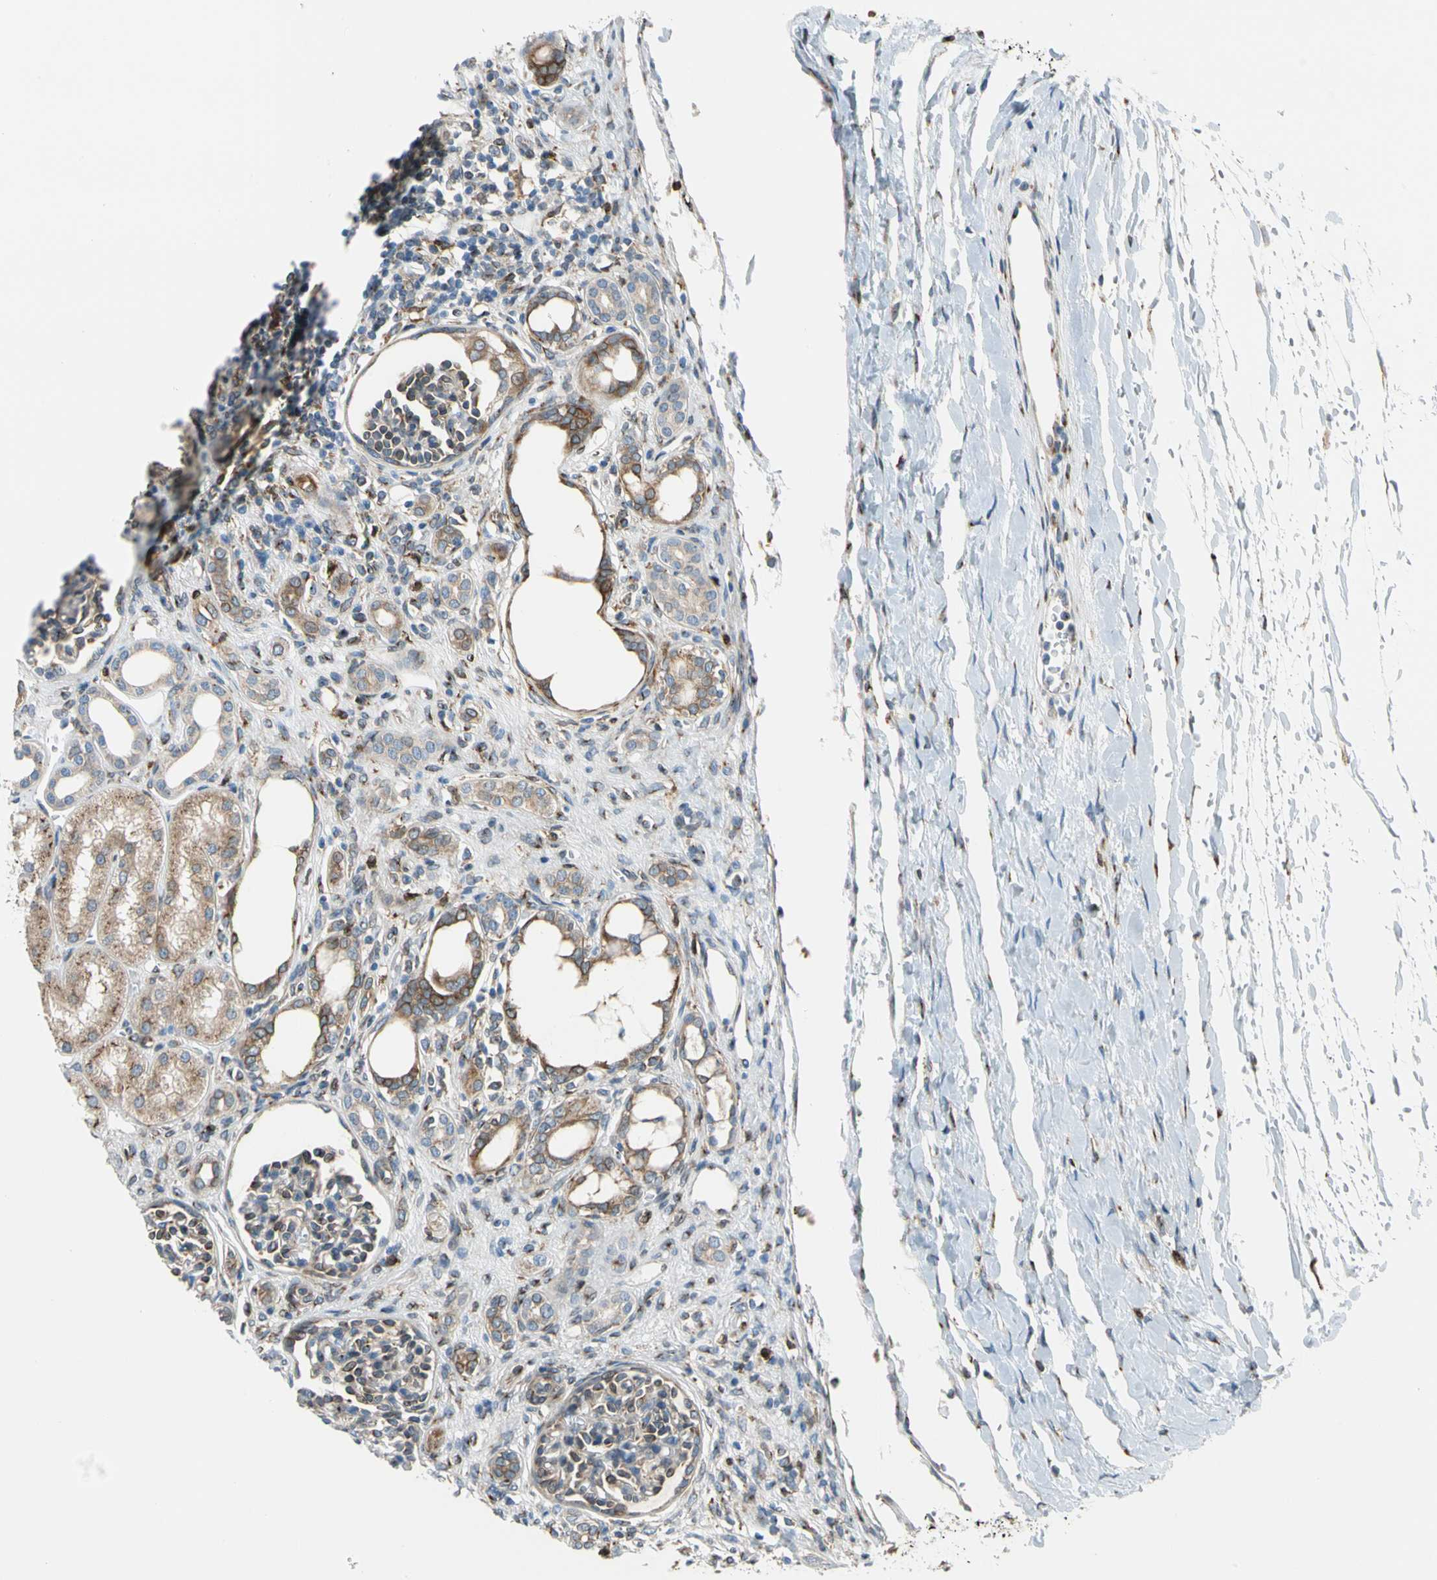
{"staining": {"intensity": "moderate", "quantity": "25%-75%", "location": "cytoplasmic/membranous"}, "tissue": "kidney", "cell_type": "Cells in glomeruli", "image_type": "normal", "snomed": [{"axis": "morphology", "description": "Normal tissue, NOS"}, {"axis": "topography", "description": "Kidney"}], "caption": "Kidney stained with IHC reveals moderate cytoplasmic/membranous expression in approximately 25%-75% of cells in glomeruli. Ihc stains the protein of interest in brown and the nuclei are stained blue.", "gene": "NUCB1", "patient": {"sex": "male", "age": 7}}